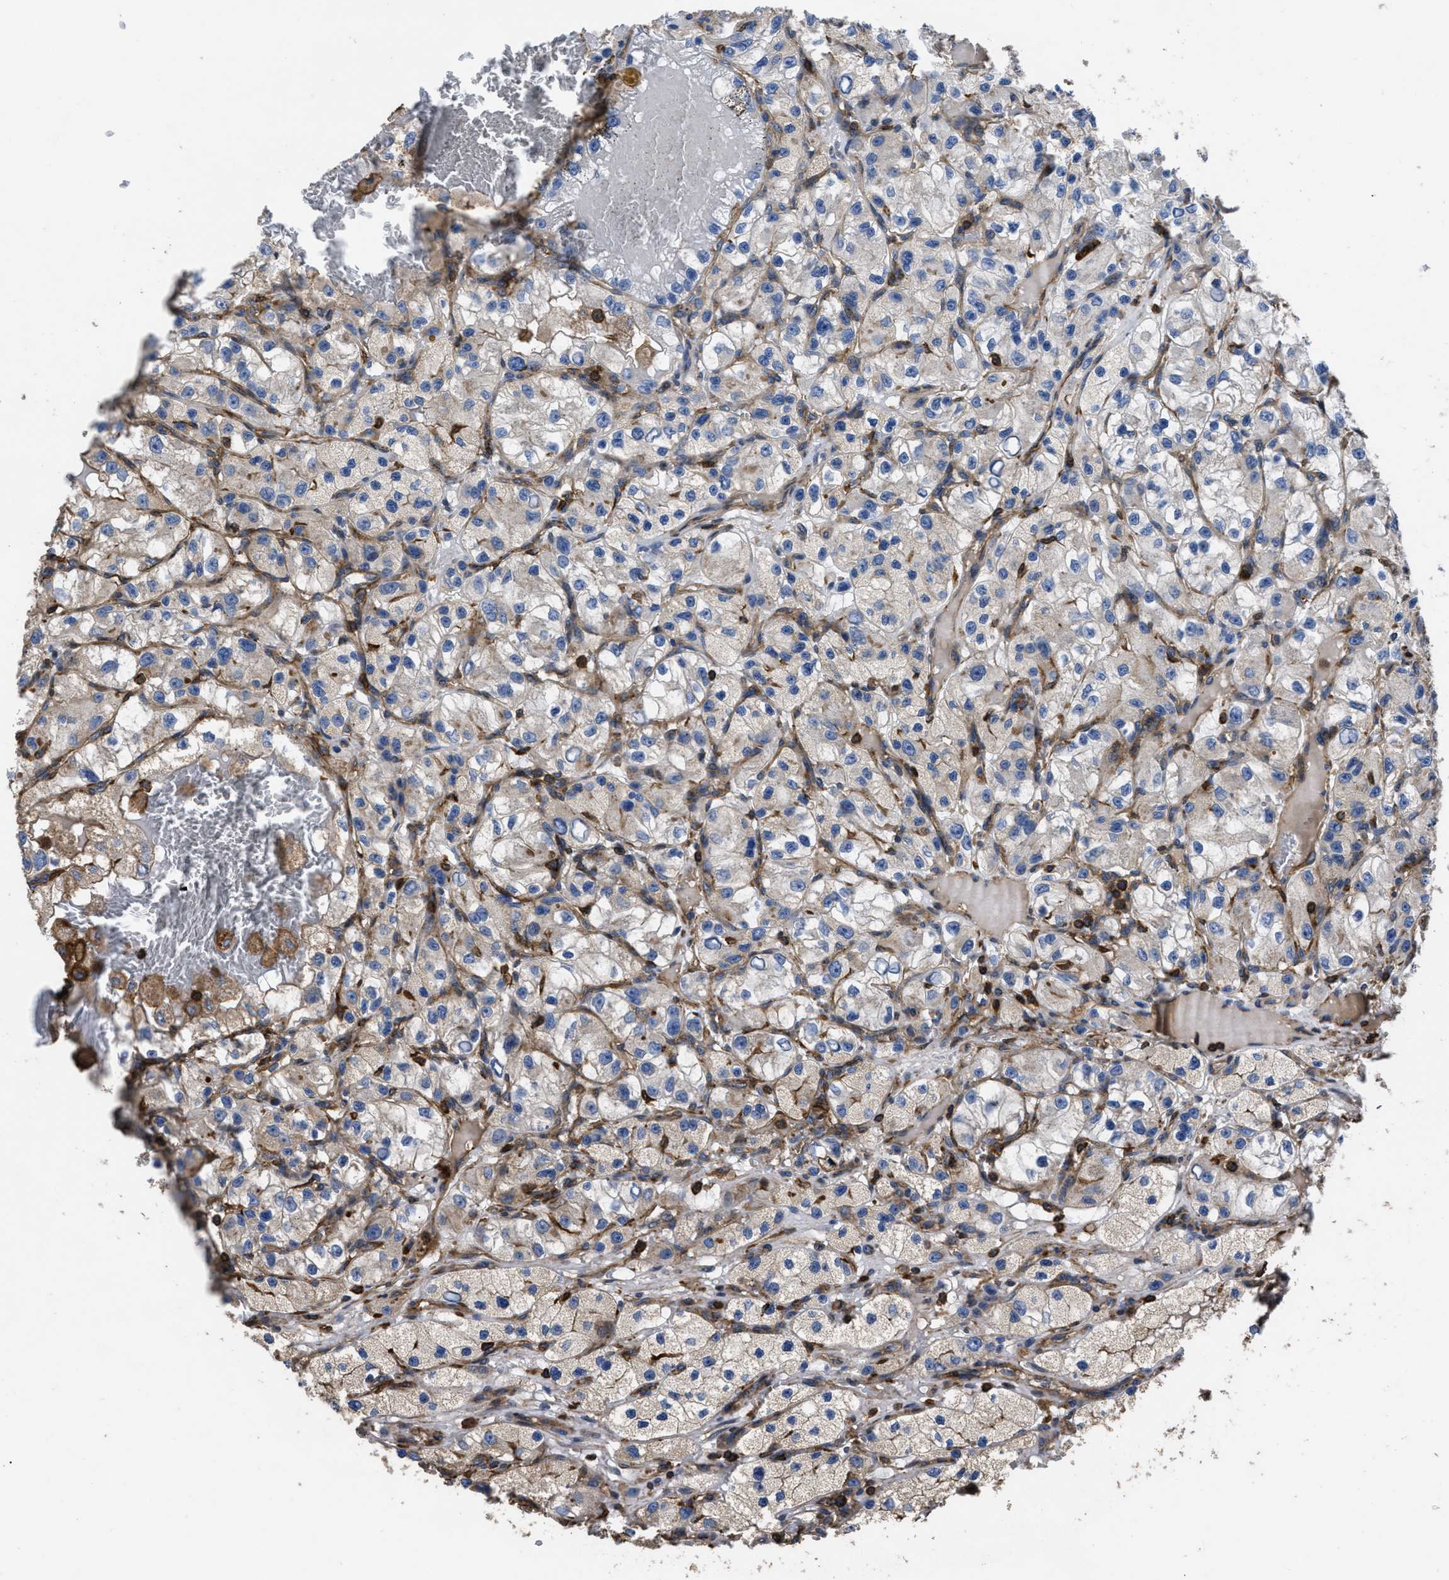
{"staining": {"intensity": "weak", "quantity": ">75%", "location": "cytoplasmic/membranous"}, "tissue": "renal cancer", "cell_type": "Tumor cells", "image_type": "cancer", "snomed": [{"axis": "morphology", "description": "Adenocarcinoma, NOS"}, {"axis": "topography", "description": "Kidney"}], "caption": "Tumor cells show low levels of weak cytoplasmic/membranous staining in about >75% of cells in human renal cancer (adenocarcinoma).", "gene": "SCUBE2", "patient": {"sex": "female", "age": 57}}